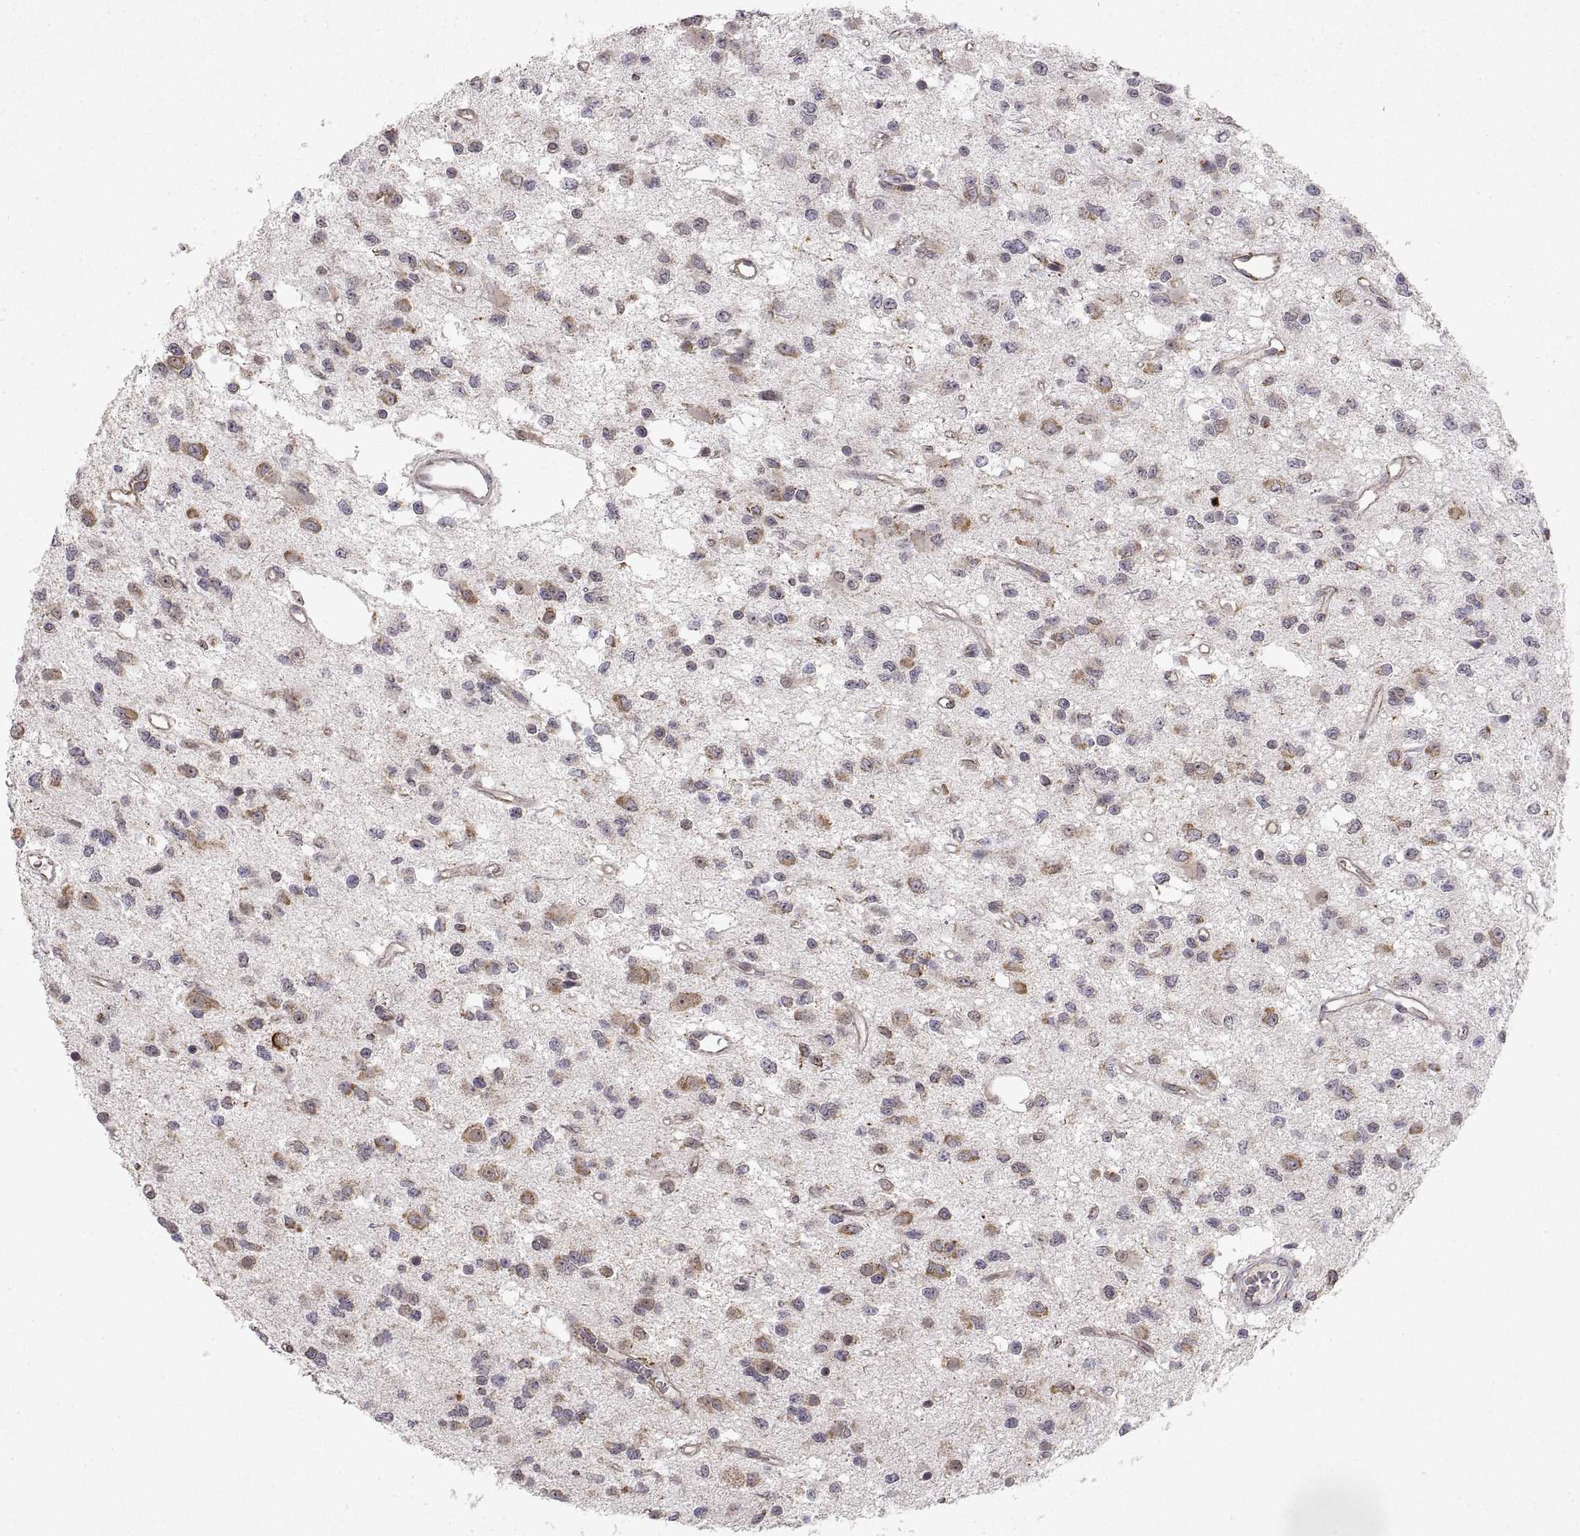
{"staining": {"intensity": "negative", "quantity": "none", "location": "none"}, "tissue": "glioma", "cell_type": "Tumor cells", "image_type": "cancer", "snomed": [{"axis": "morphology", "description": "Glioma, malignant, Low grade"}, {"axis": "topography", "description": "Brain"}], "caption": "Immunohistochemistry histopathology image of glioma stained for a protein (brown), which exhibits no expression in tumor cells.", "gene": "MANBAL", "patient": {"sex": "female", "age": 45}}